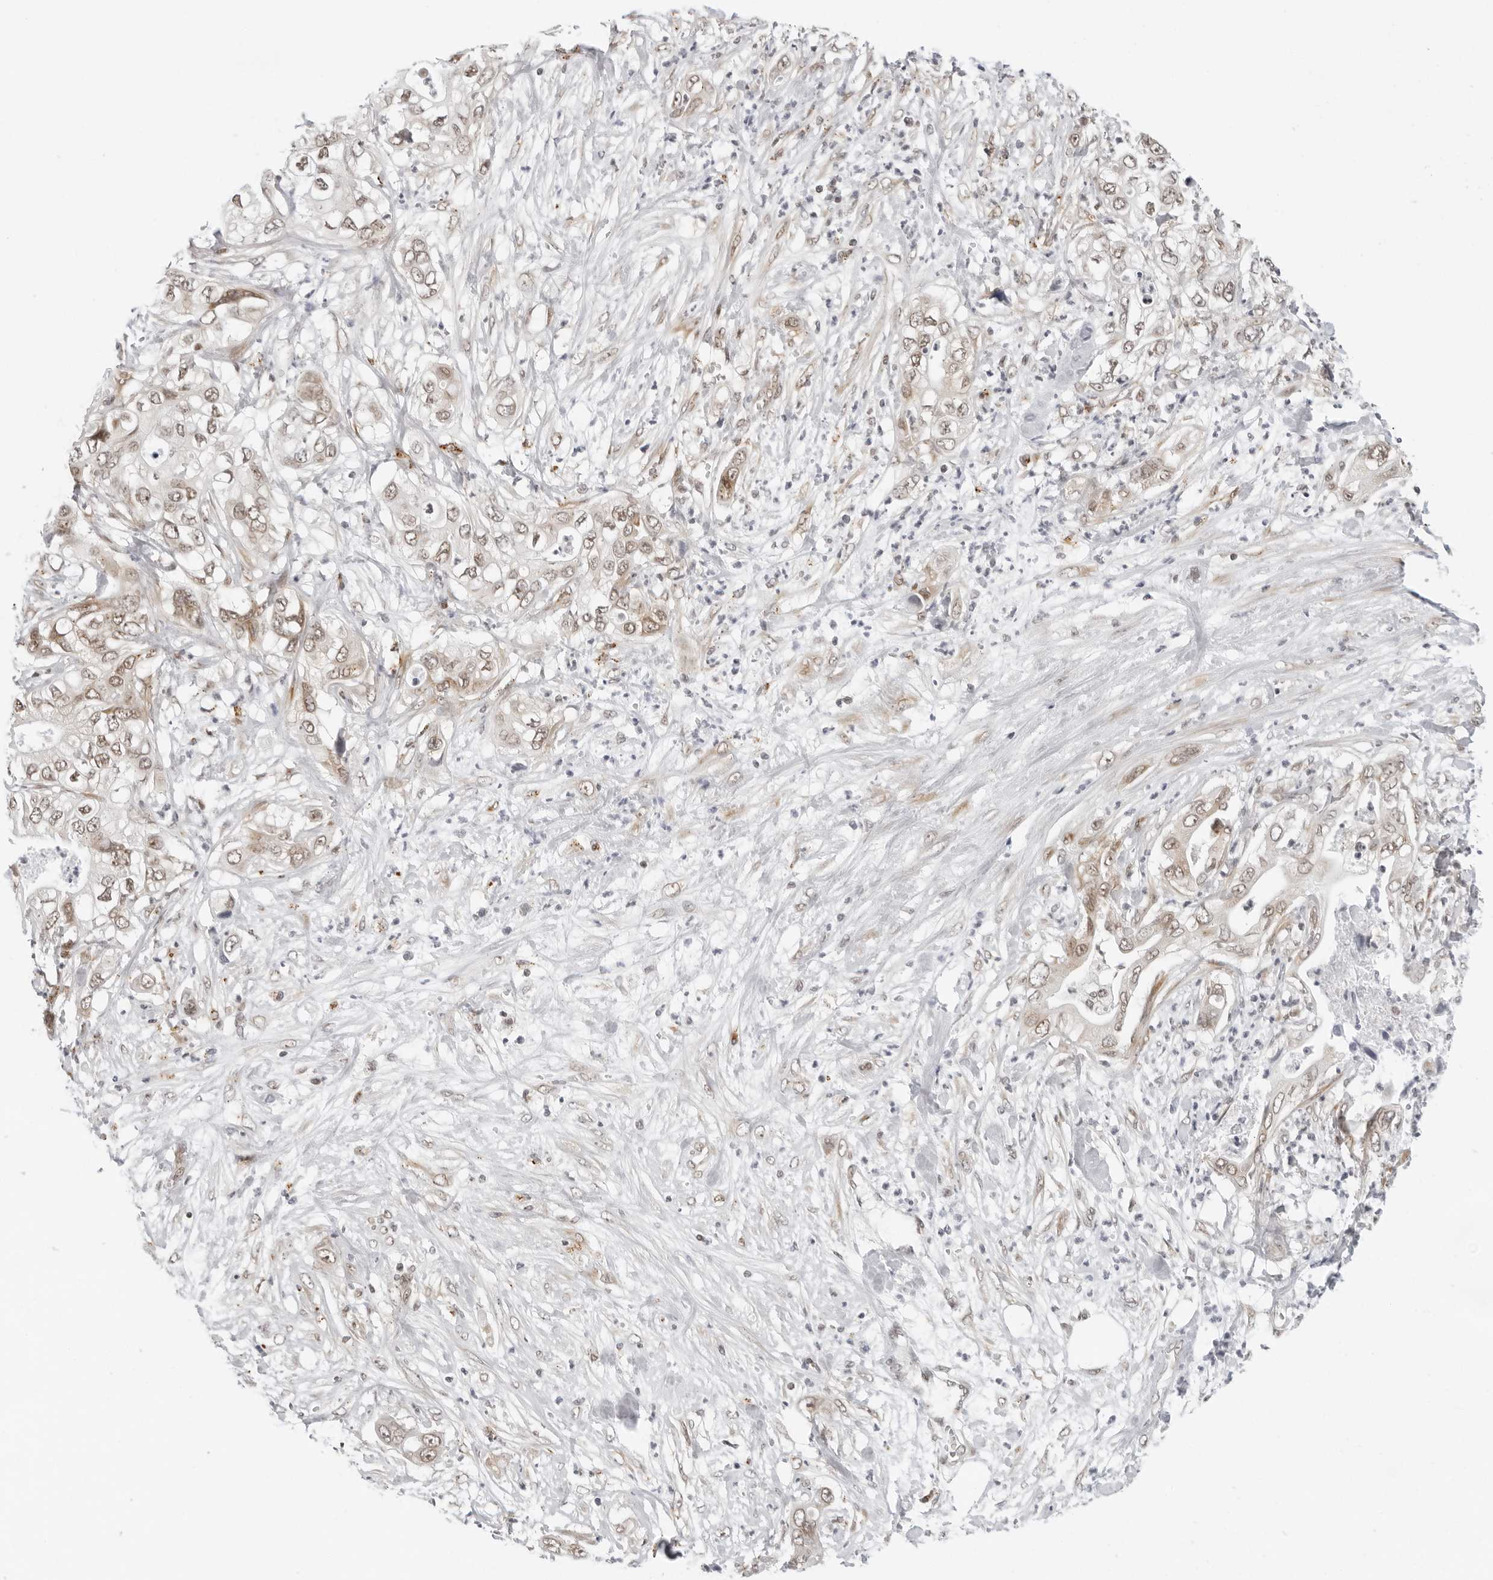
{"staining": {"intensity": "weak", "quantity": ">75%", "location": "nuclear"}, "tissue": "pancreatic cancer", "cell_type": "Tumor cells", "image_type": "cancer", "snomed": [{"axis": "morphology", "description": "Adenocarcinoma, NOS"}, {"axis": "topography", "description": "Pancreas"}], "caption": "A photomicrograph of human pancreatic cancer stained for a protein displays weak nuclear brown staining in tumor cells.", "gene": "TOX4", "patient": {"sex": "female", "age": 78}}